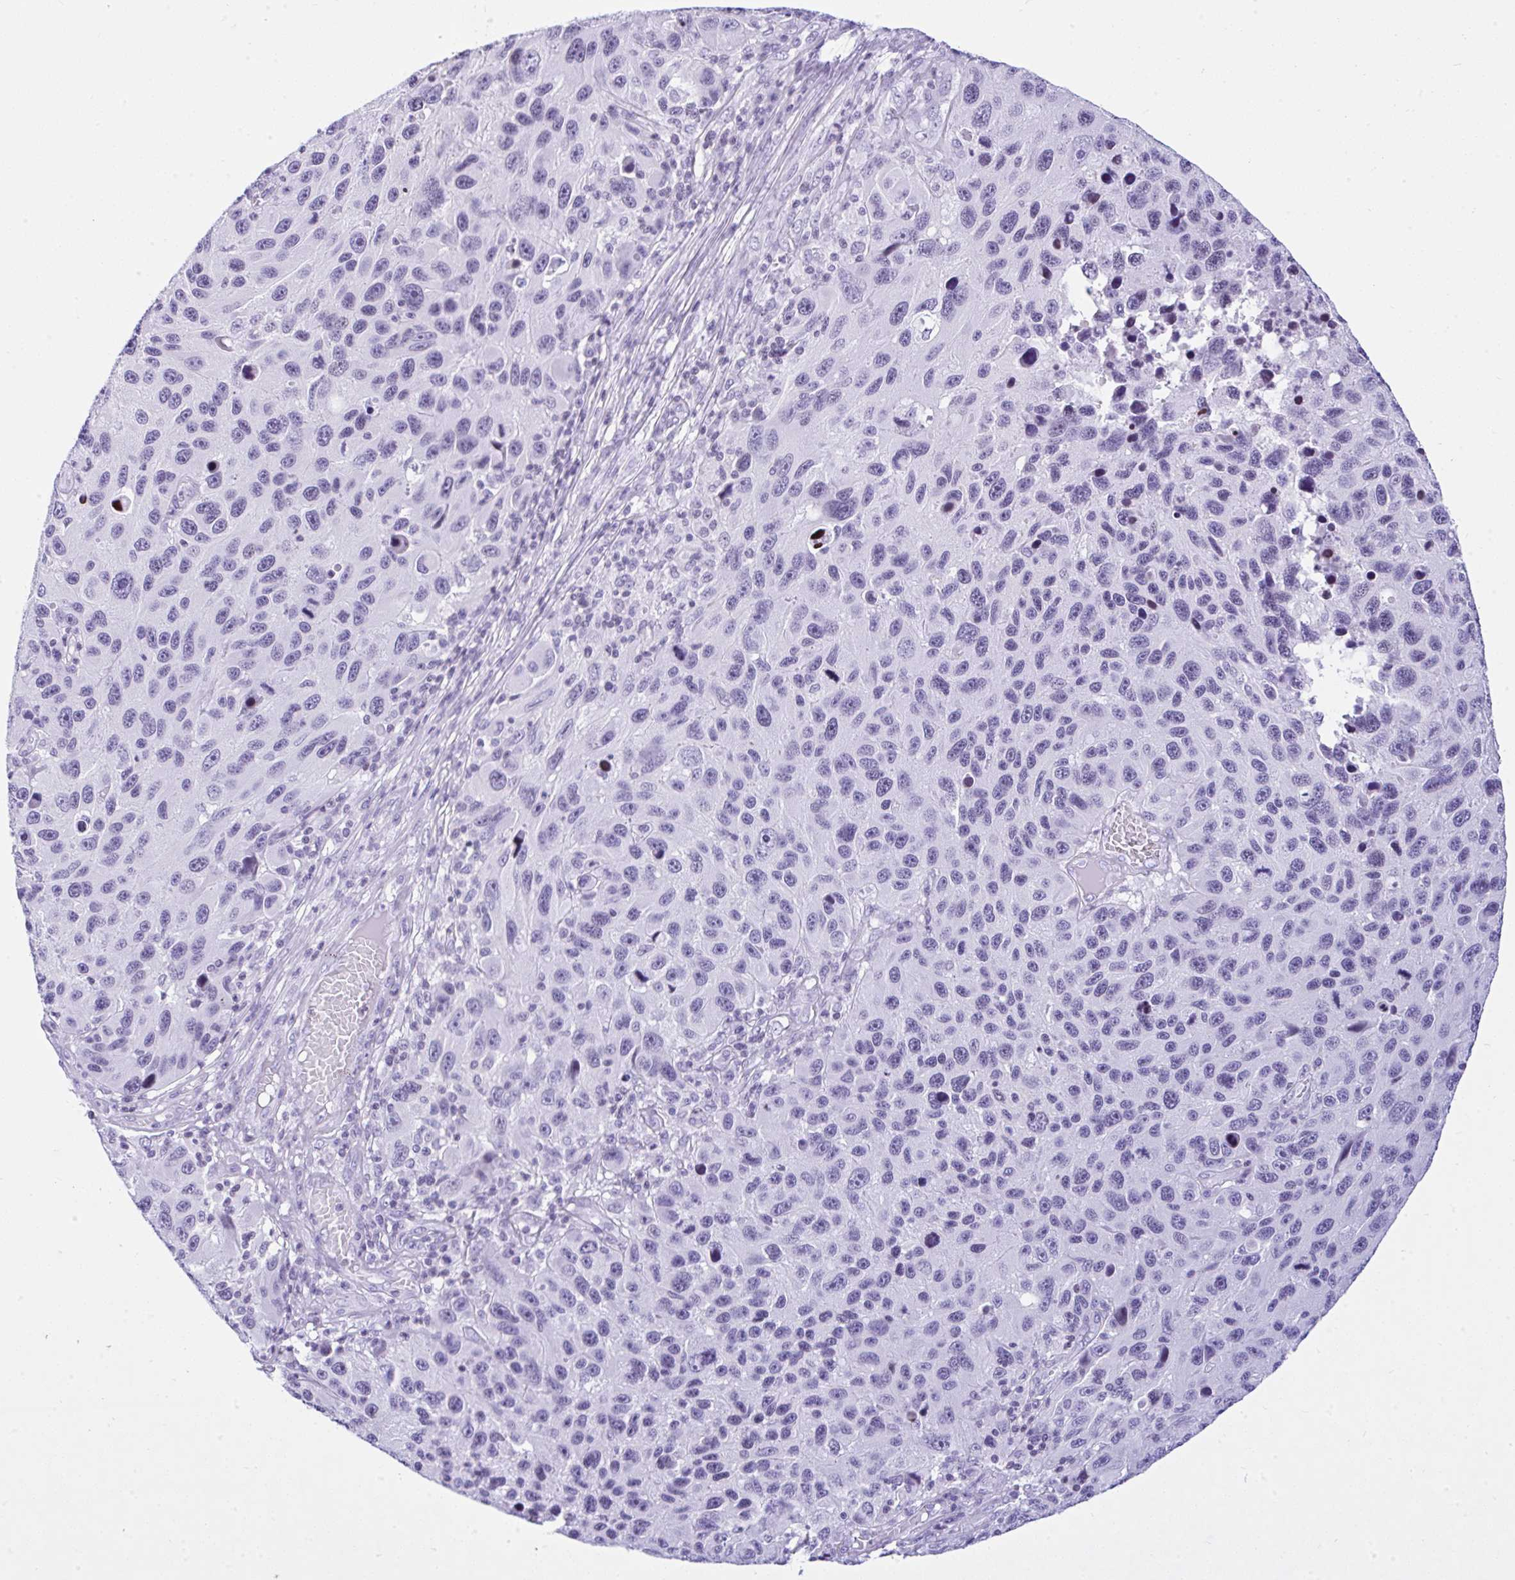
{"staining": {"intensity": "negative", "quantity": "none", "location": "none"}, "tissue": "melanoma", "cell_type": "Tumor cells", "image_type": "cancer", "snomed": [{"axis": "morphology", "description": "Malignant melanoma, NOS"}, {"axis": "topography", "description": "Skin"}], "caption": "Immunohistochemistry (IHC) of human melanoma demonstrates no positivity in tumor cells.", "gene": "KRT27", "patient": {"sex": "male", "age": 53}}